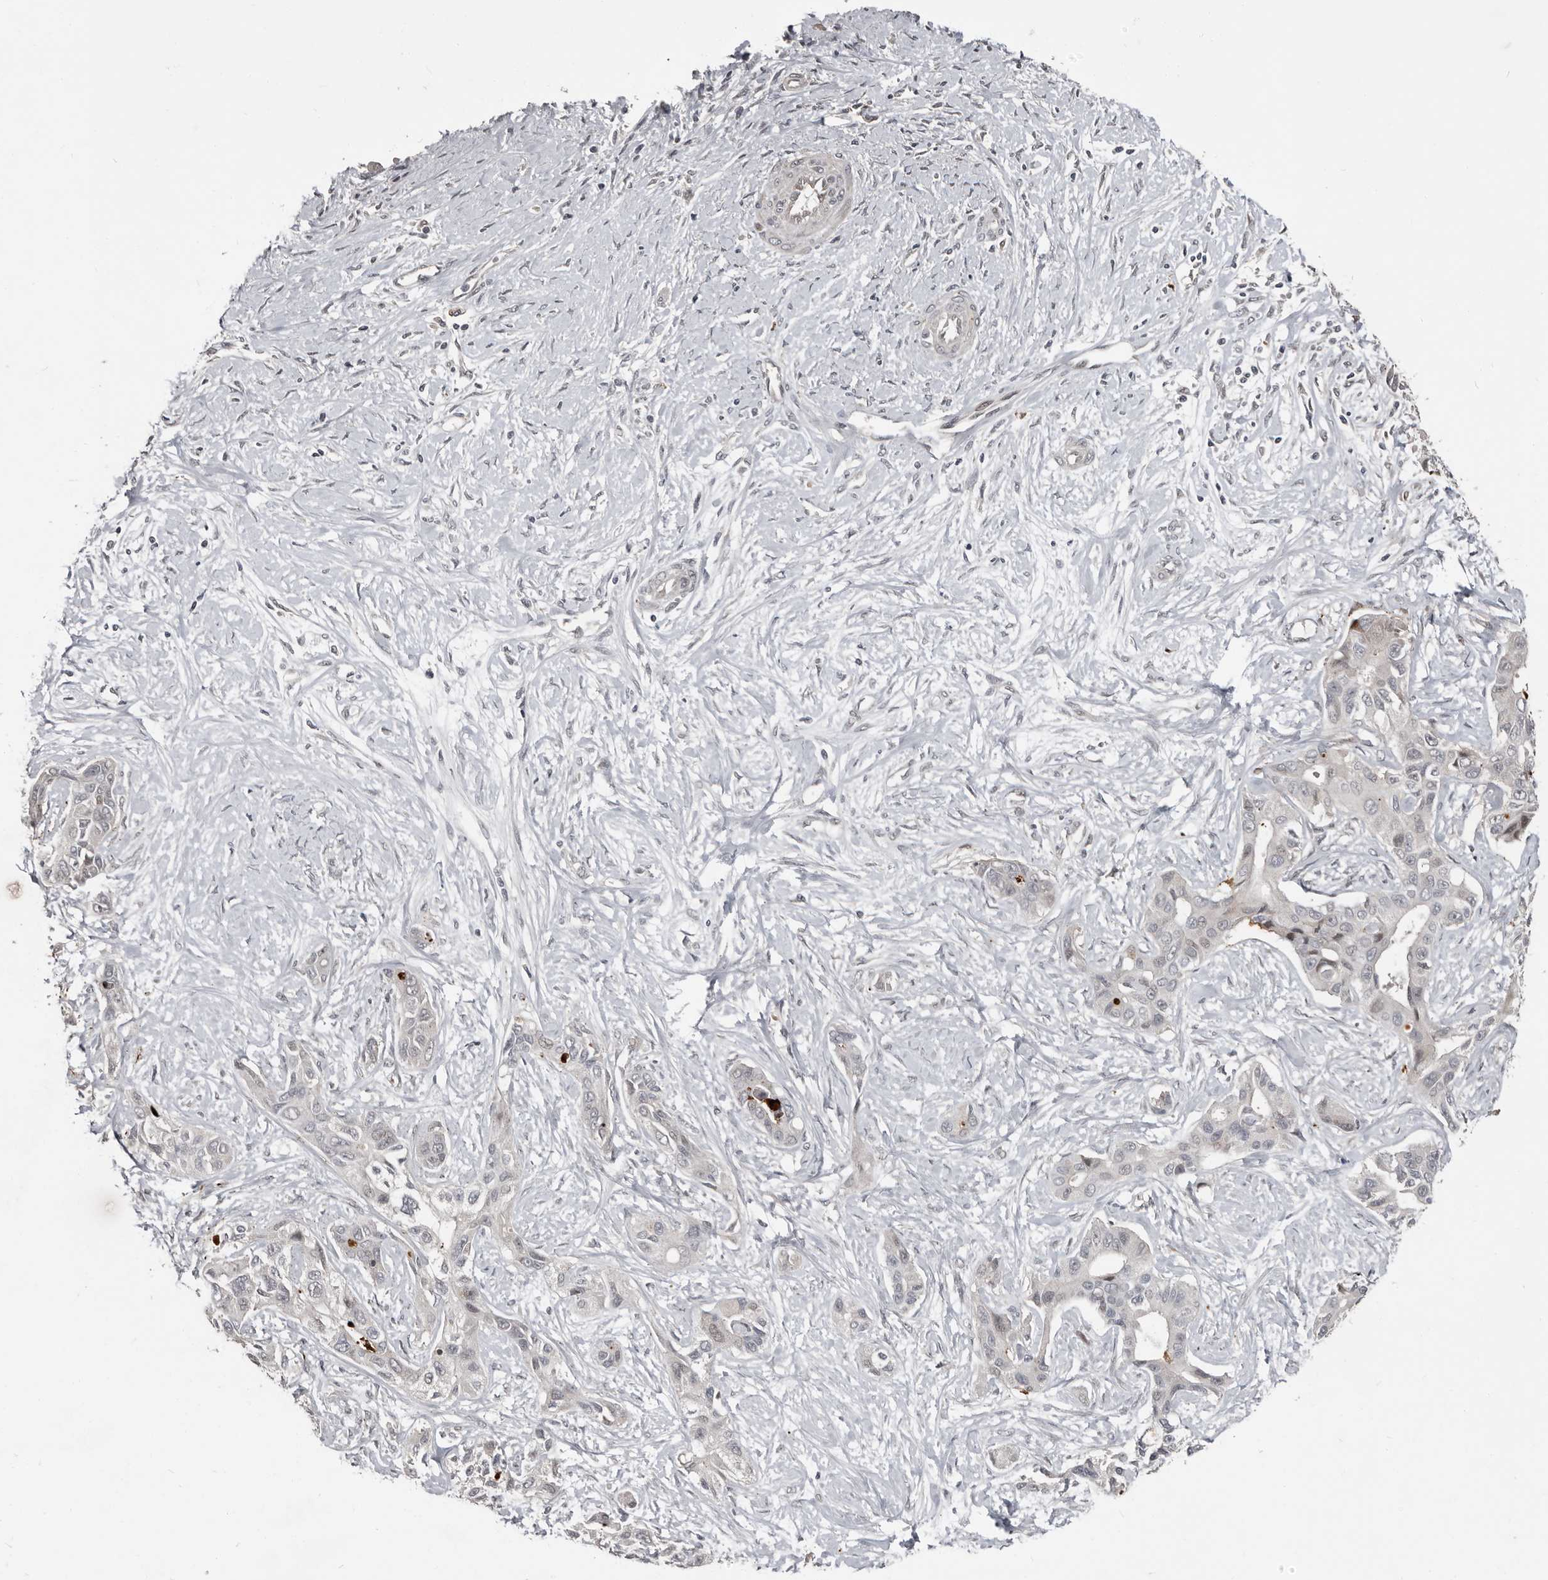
{"staining": {"intensity": "negative", "quantity": "none", "location": "none"}, "tissue": "liver cancer", "cell_type": "Tumor cells", "image_type": "cancer", "snomed": [{"axis": "morphology", "description": "Cholangiocarcinoma"}, {"axis": "topography", "description": "Liver"}], "caption": "The photomicrograph shows no significant staining in tumor cells of liver cancer (cholangiocarcinoma). (Stains: DAB (3,3'-diaminobenzidine) IHC with hematoxylin counter stain, Microscopy: brightfield microscopy at high magnification).", "gene": "APOL6", "patient": {"sex": "male", "age": 59}}